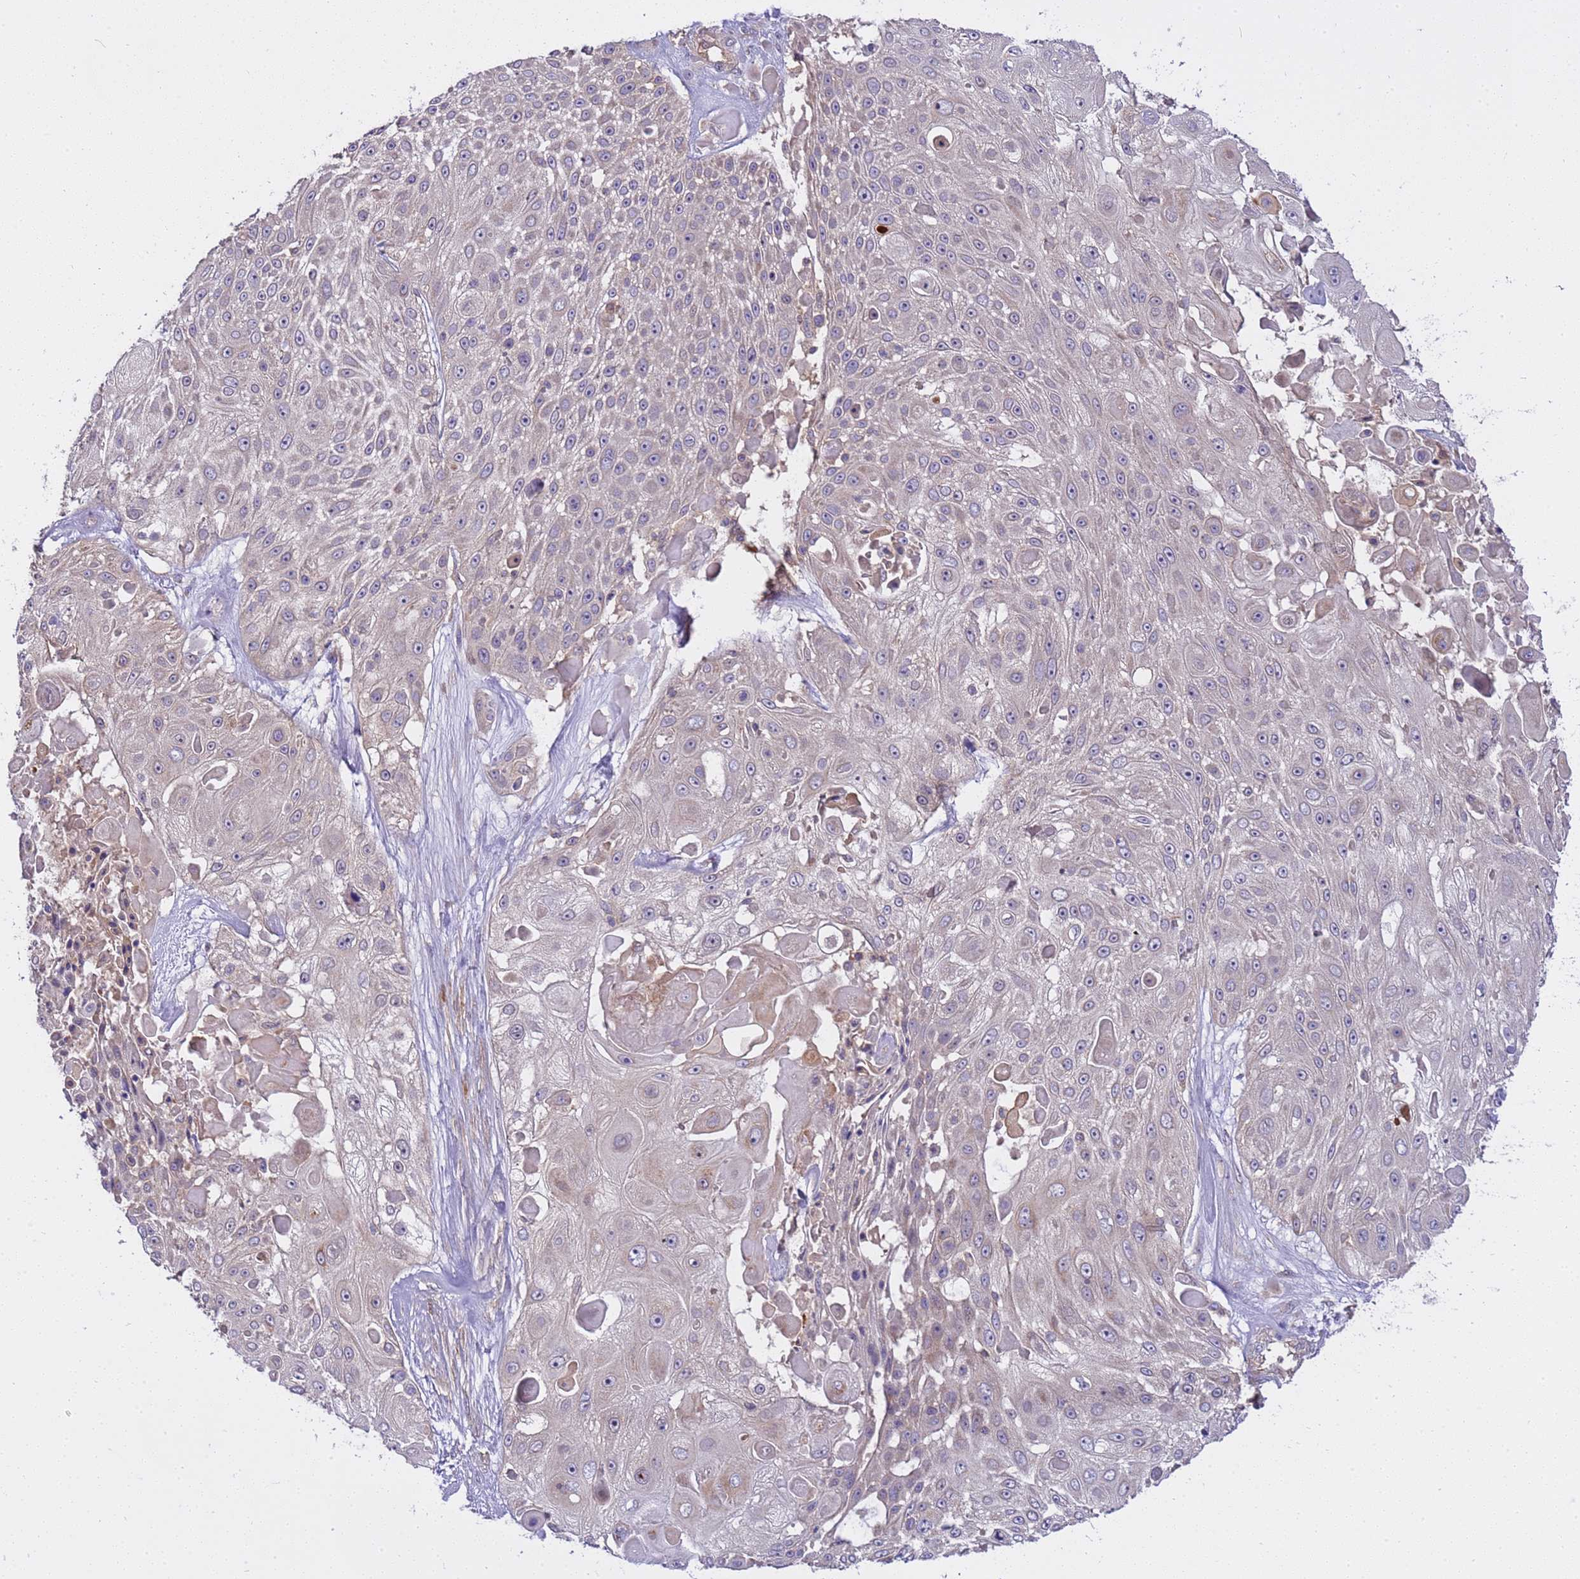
{"staining": {"intensity": "weak", "quantity": "<25%", "location": "cytoplasmic/membranous"}, "tissue": "skin cancer", "cell_type": "Tumor cells", "image_type": "cancer", "snomed": [{"axis": "morphology", "description": "Squamous cell carcinoma, NOS"}, {"axis": "topography", "description": "Skin"}], "caption": "Immunohistochemistry of skin cancer displays no positivity in tumor cells.", "gene": "SMCO3", "patient": {"sex": "female", "age": 86}}